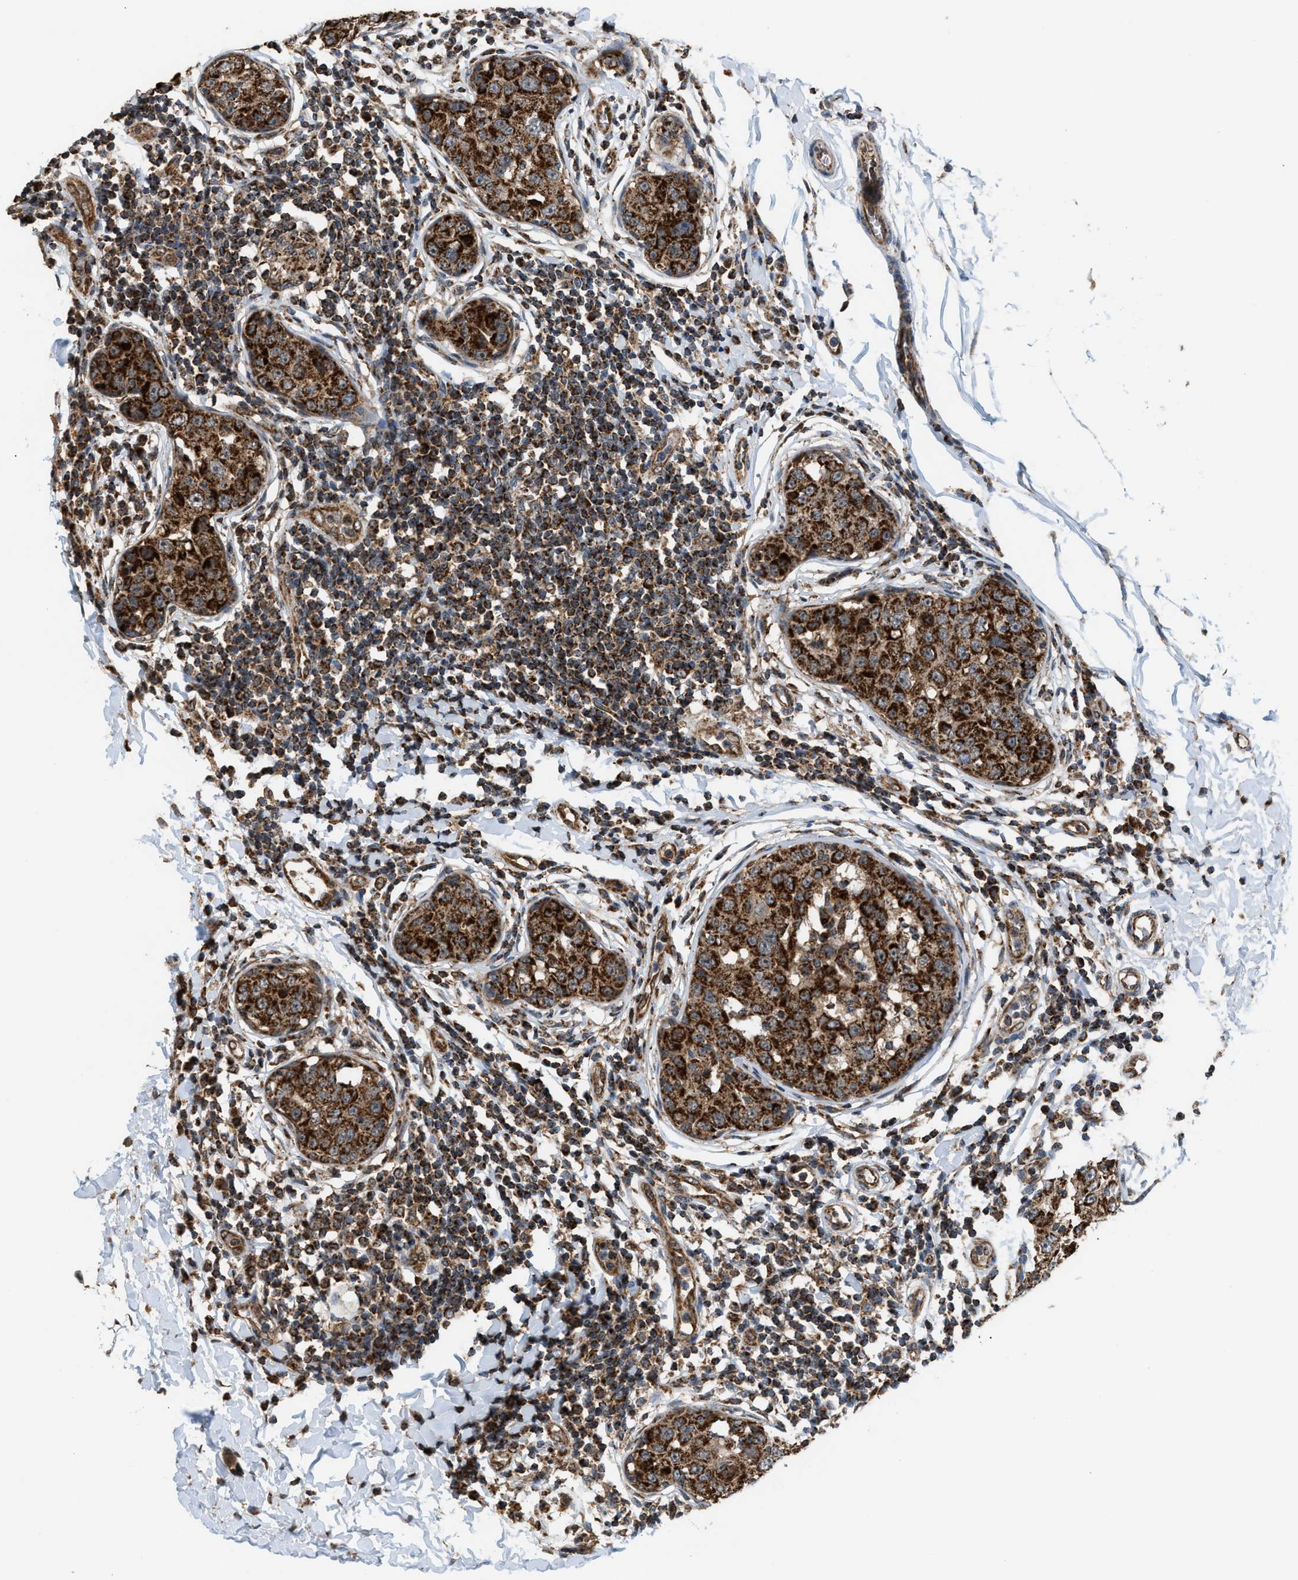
{"staining": {"intensity": "strong", "quantity": ">75%", "location": "cytoplasmic/membranous"}, "tissue": "breast cancer", "cell_type": "Tumor cells", "image_type": "cancer", "snomed": [{"axis": "morphology", "description": "Duct carcinoma"}, {"axis": "topography", "description": "Breast"}], "caption": "Breast infiltrating ductal carcinoma stained with a brown dye displays strong cytoplasmic/membranous positive expression in about >75% of tumor cells.", "gene": "SGSM2", "patient": {"sex": "female", "age": 27}}